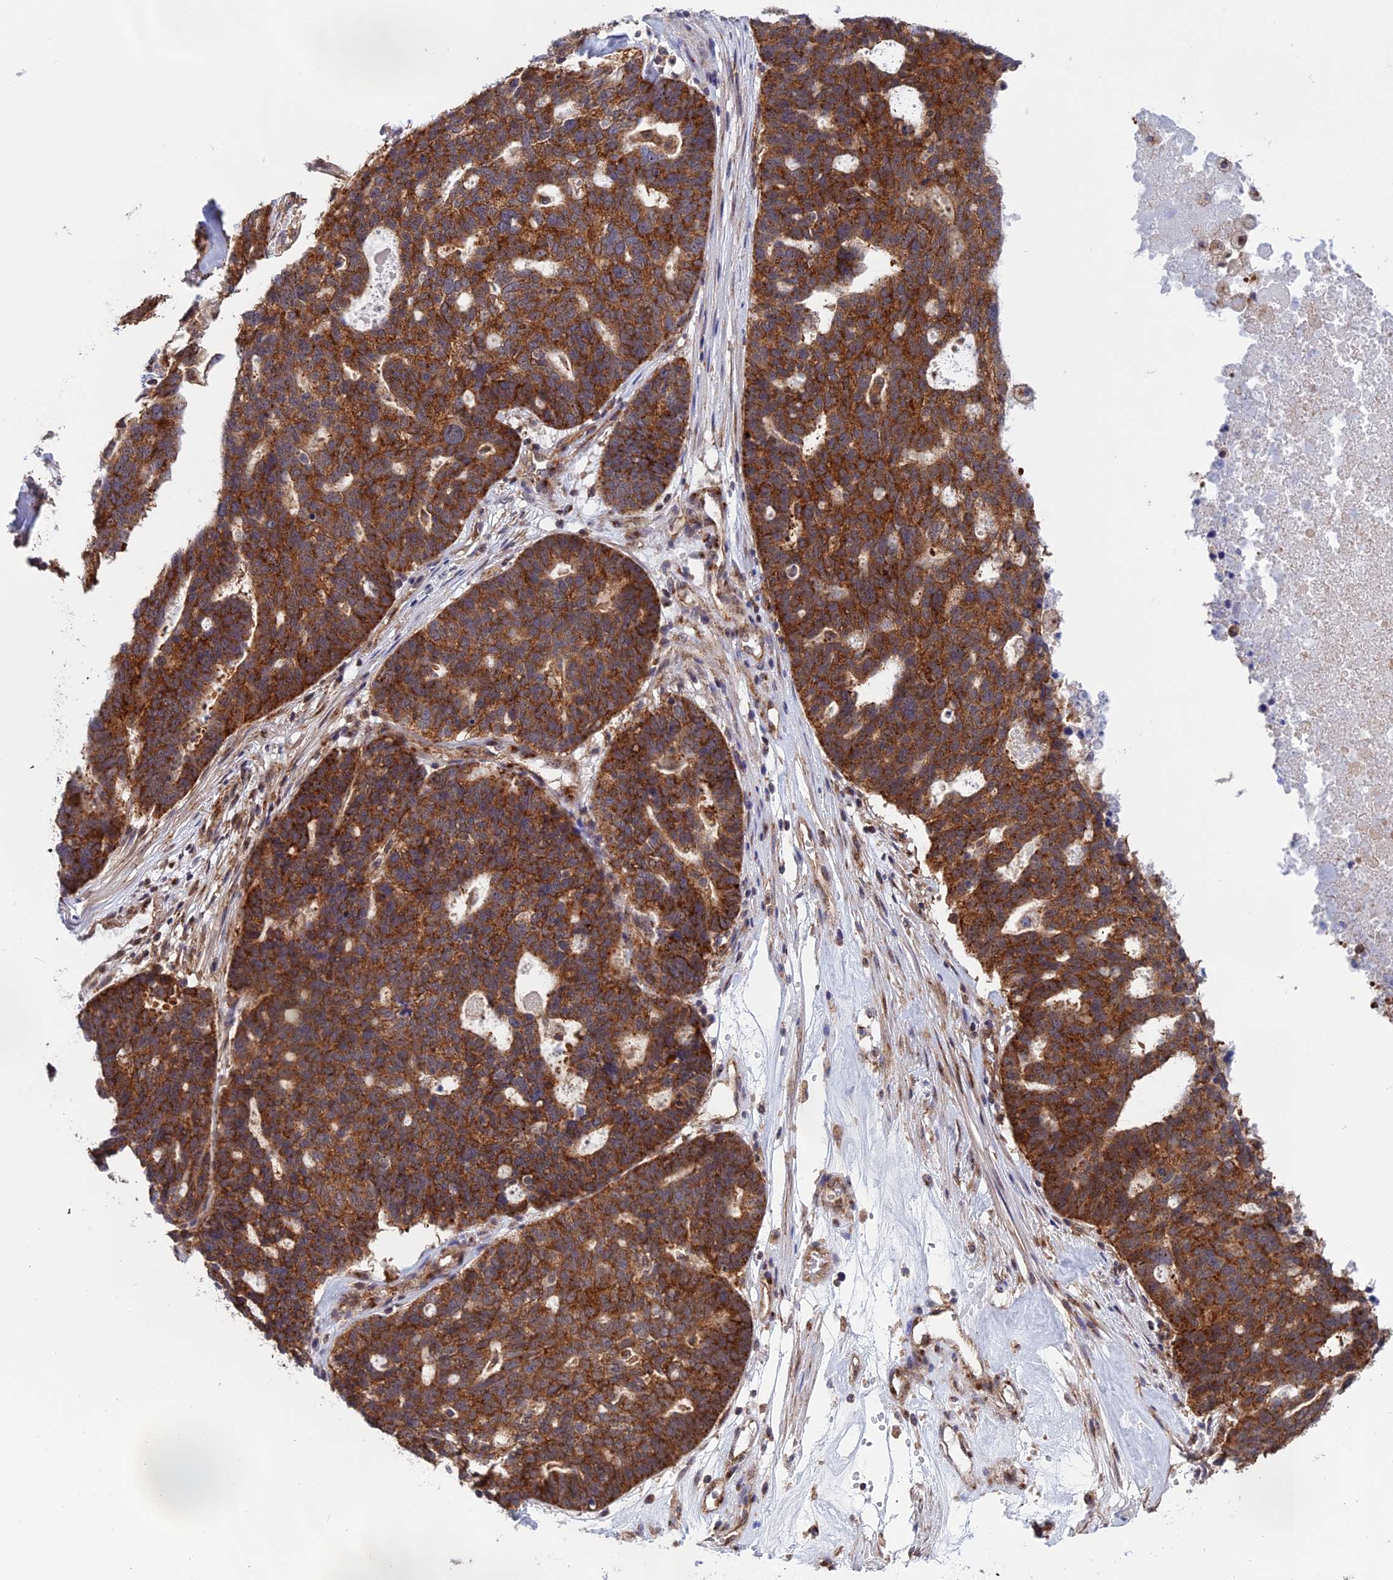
{"staining": {"intensity": "strong", "quantity": ">75%", "location": "cytoplasmic/membranous"}, "tissue": "ovarian cancer", "cell_type": "Tumor cells", "image_type": "cancer", "snomed": [{"axis": "morphology", "description": "Cystadenocarcinoma, serous, NOS"}, {"axis": "topography", "description": "Ovary"}], "caption": "A histopathology image of human ovarian cancer stained for a protein shows strong cytoplasmic/membranous brown staining in tumor cells.", "gene": "CLINT1", "patient": {"sex": "female", "age": 59}}